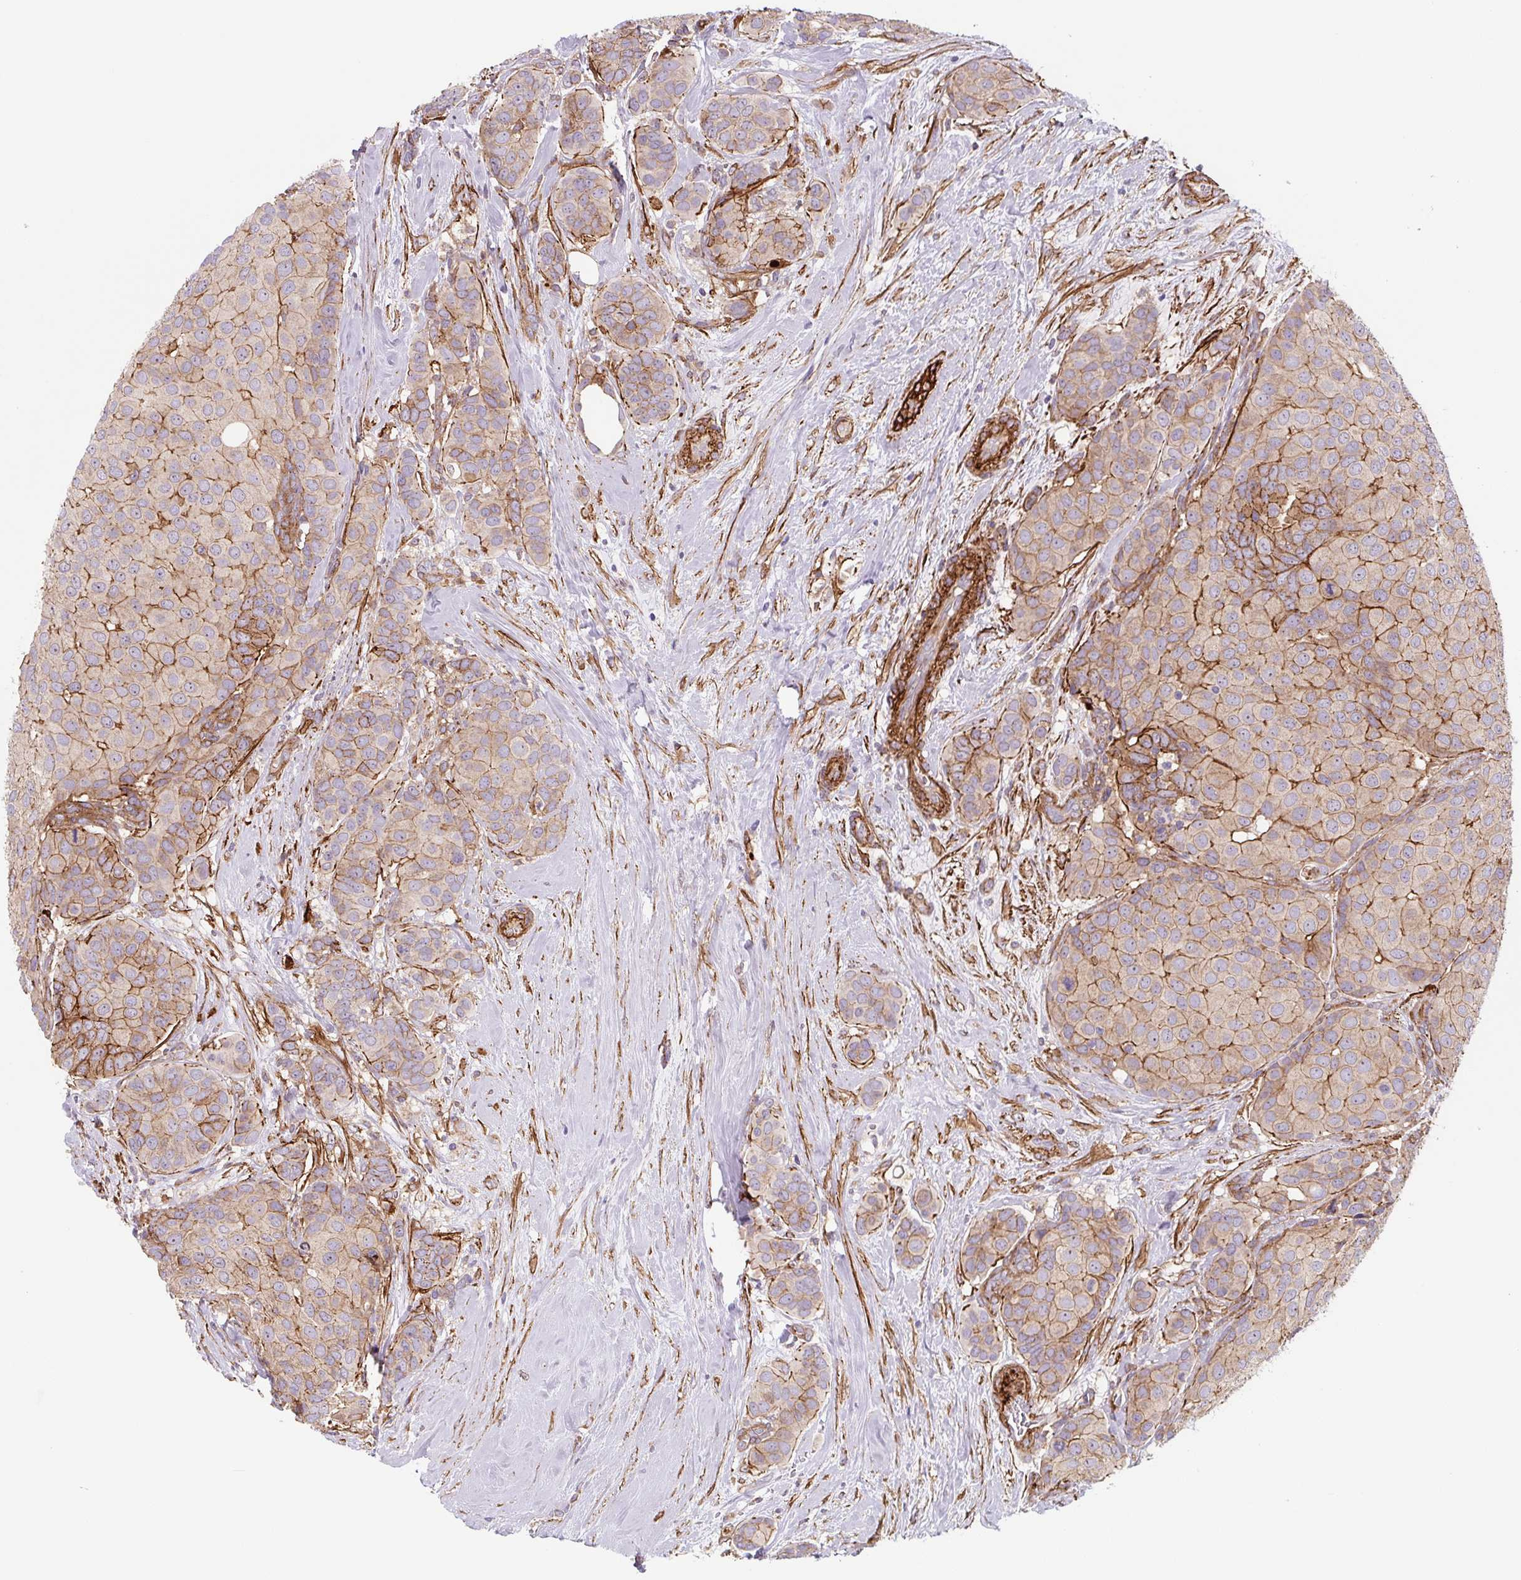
{"staining": {"intensity": "moderate", "quantity": ">75%", "location": "cytoplasmic/membranous"}, "tissue": "breast cancer", "cell_type": "Tumor cells", "image_type": "cancer", "snomed": [{"axis": "morphology", "description": "Duct carcinoma"}, {"axis": "topography", "description": "Breast"}], "caption": "There is medium levels of moderate cytoplasmic/membranous staining in tumor cells of breast intraductal carcinoma, as demonstrated by immunohistochemical staining (brown color).", "gene": "DHFR2", "patient": {"sex": "female", "age": 70}}